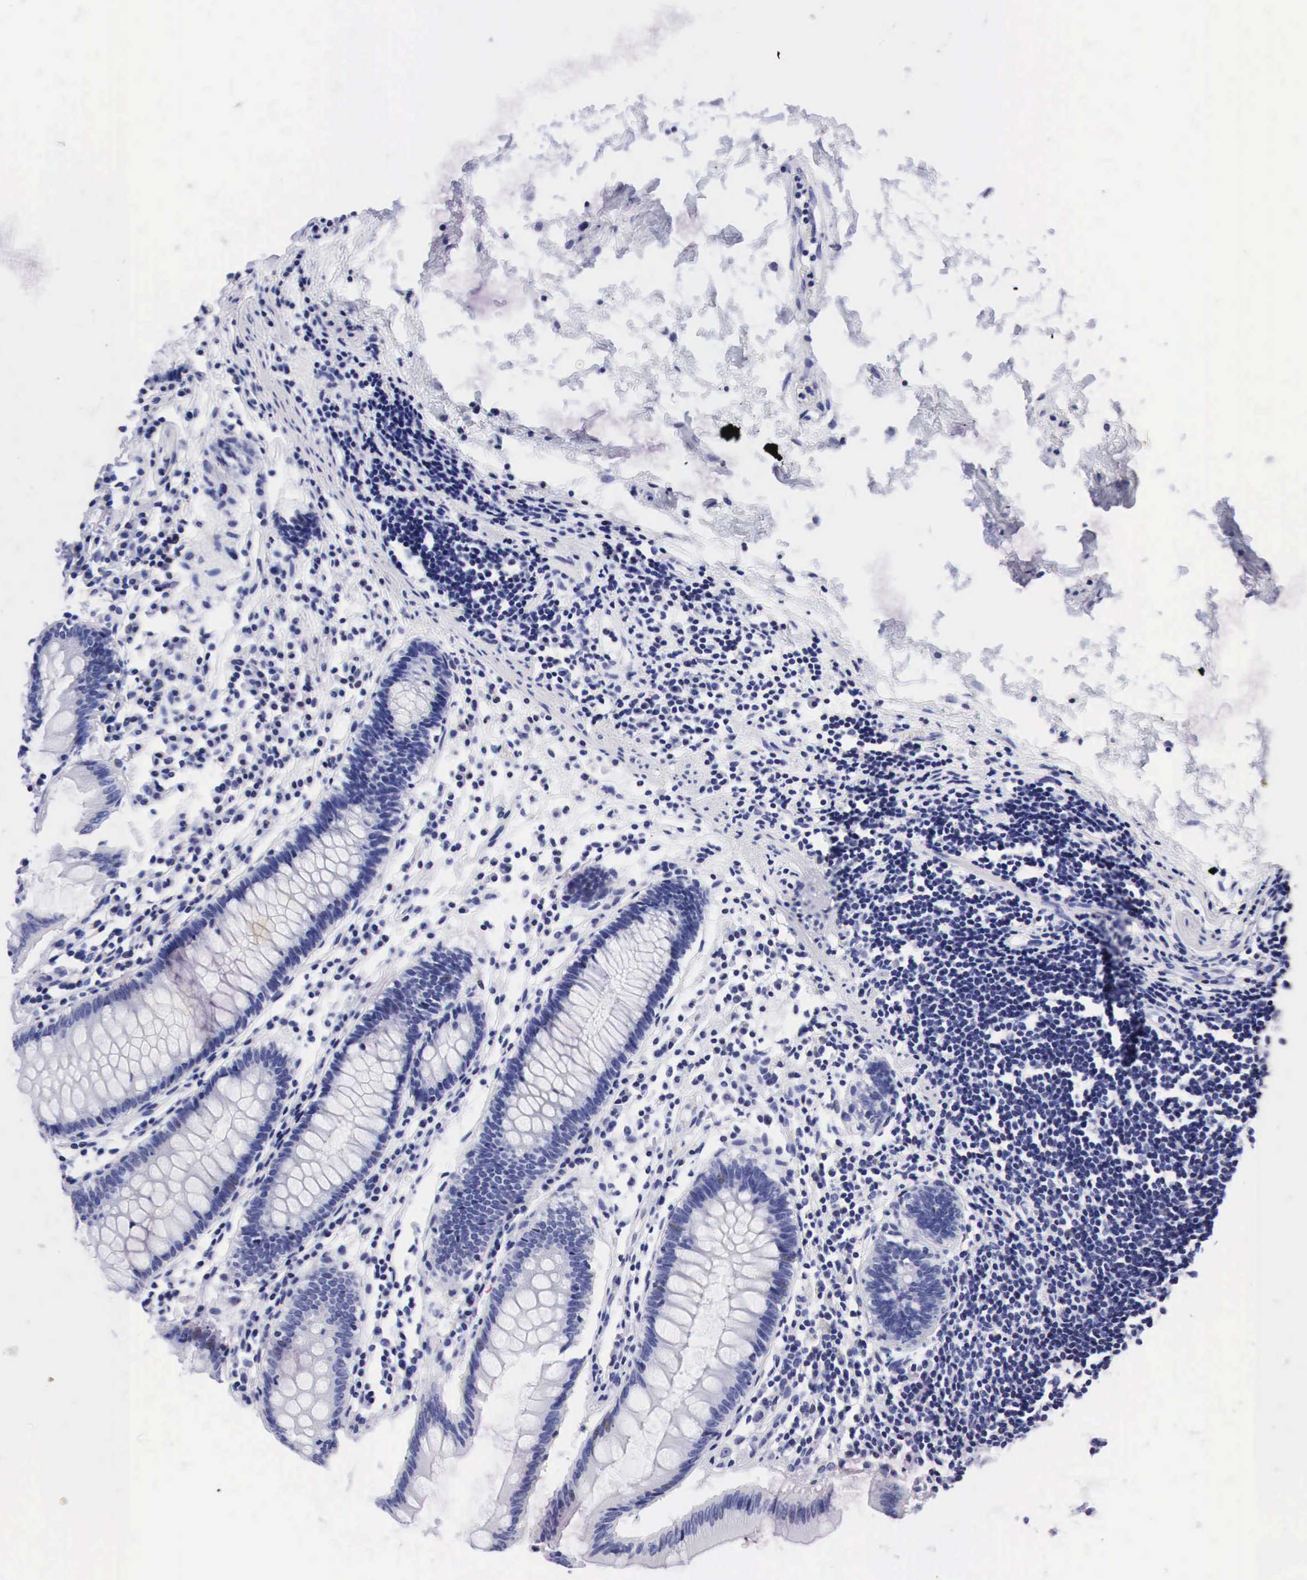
{"staining": {"intensity": "negative", "quantity": "none", "location": "none"}, "tissue": "colon", "cell_type": "Endothelial cells", "image_type": "normal", "snomed": [{"axis": "morphology", "description": "Normal tissue, NOS"}, {"axis": "topography", "description": "Colon"}], "caption": "Immunohistochemical staining of unremarkable colon shows no significant staining in endothelial cells.", "gene": "PTH", "patient": {"sex": "female", "age": 55}}